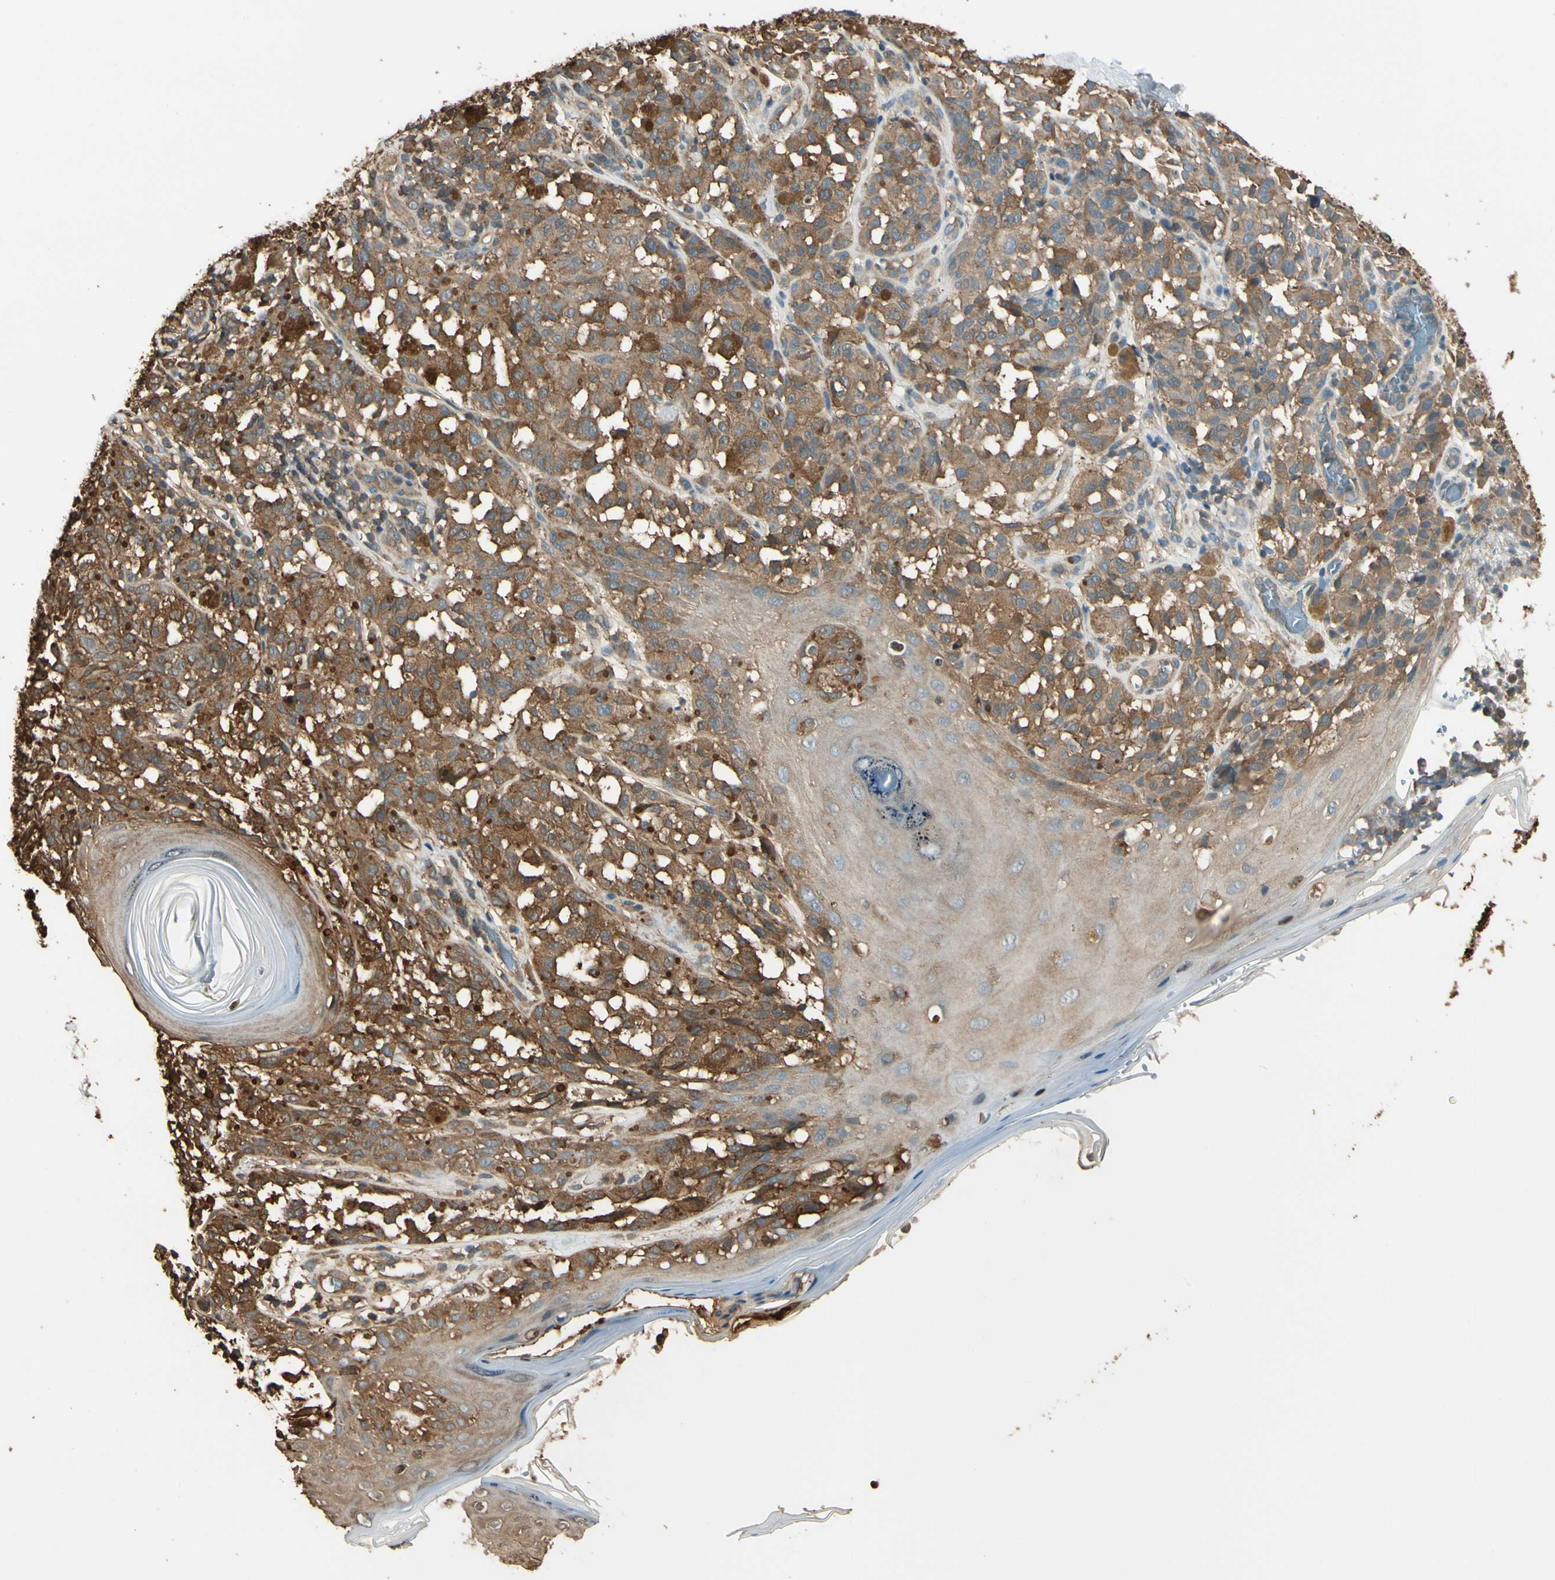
{"staining": {"intensity": "moderate", "quantity": ">75%", "location": "cytoplasmic/membranous"}, "tissue": "melanoma", "cell_type": "Tumor cells", "image_type": "cancer", "snomed": [{"axis": "morphology", "description": "Malignant melanoma, NOS"}, {"axis": "topography", "description": "Skin"}], "caption": "A medium amount of moderate cytoplasmic/membranous staining is present in approximately >75% of tumor cells in melanoma tissue. Using DAB (brown) and hematoxylin (blue) stains, captured at high magnification using brightfield microscopy.", "gene": "YWHAE", "patient": {"sex": "female", "age": 46}}